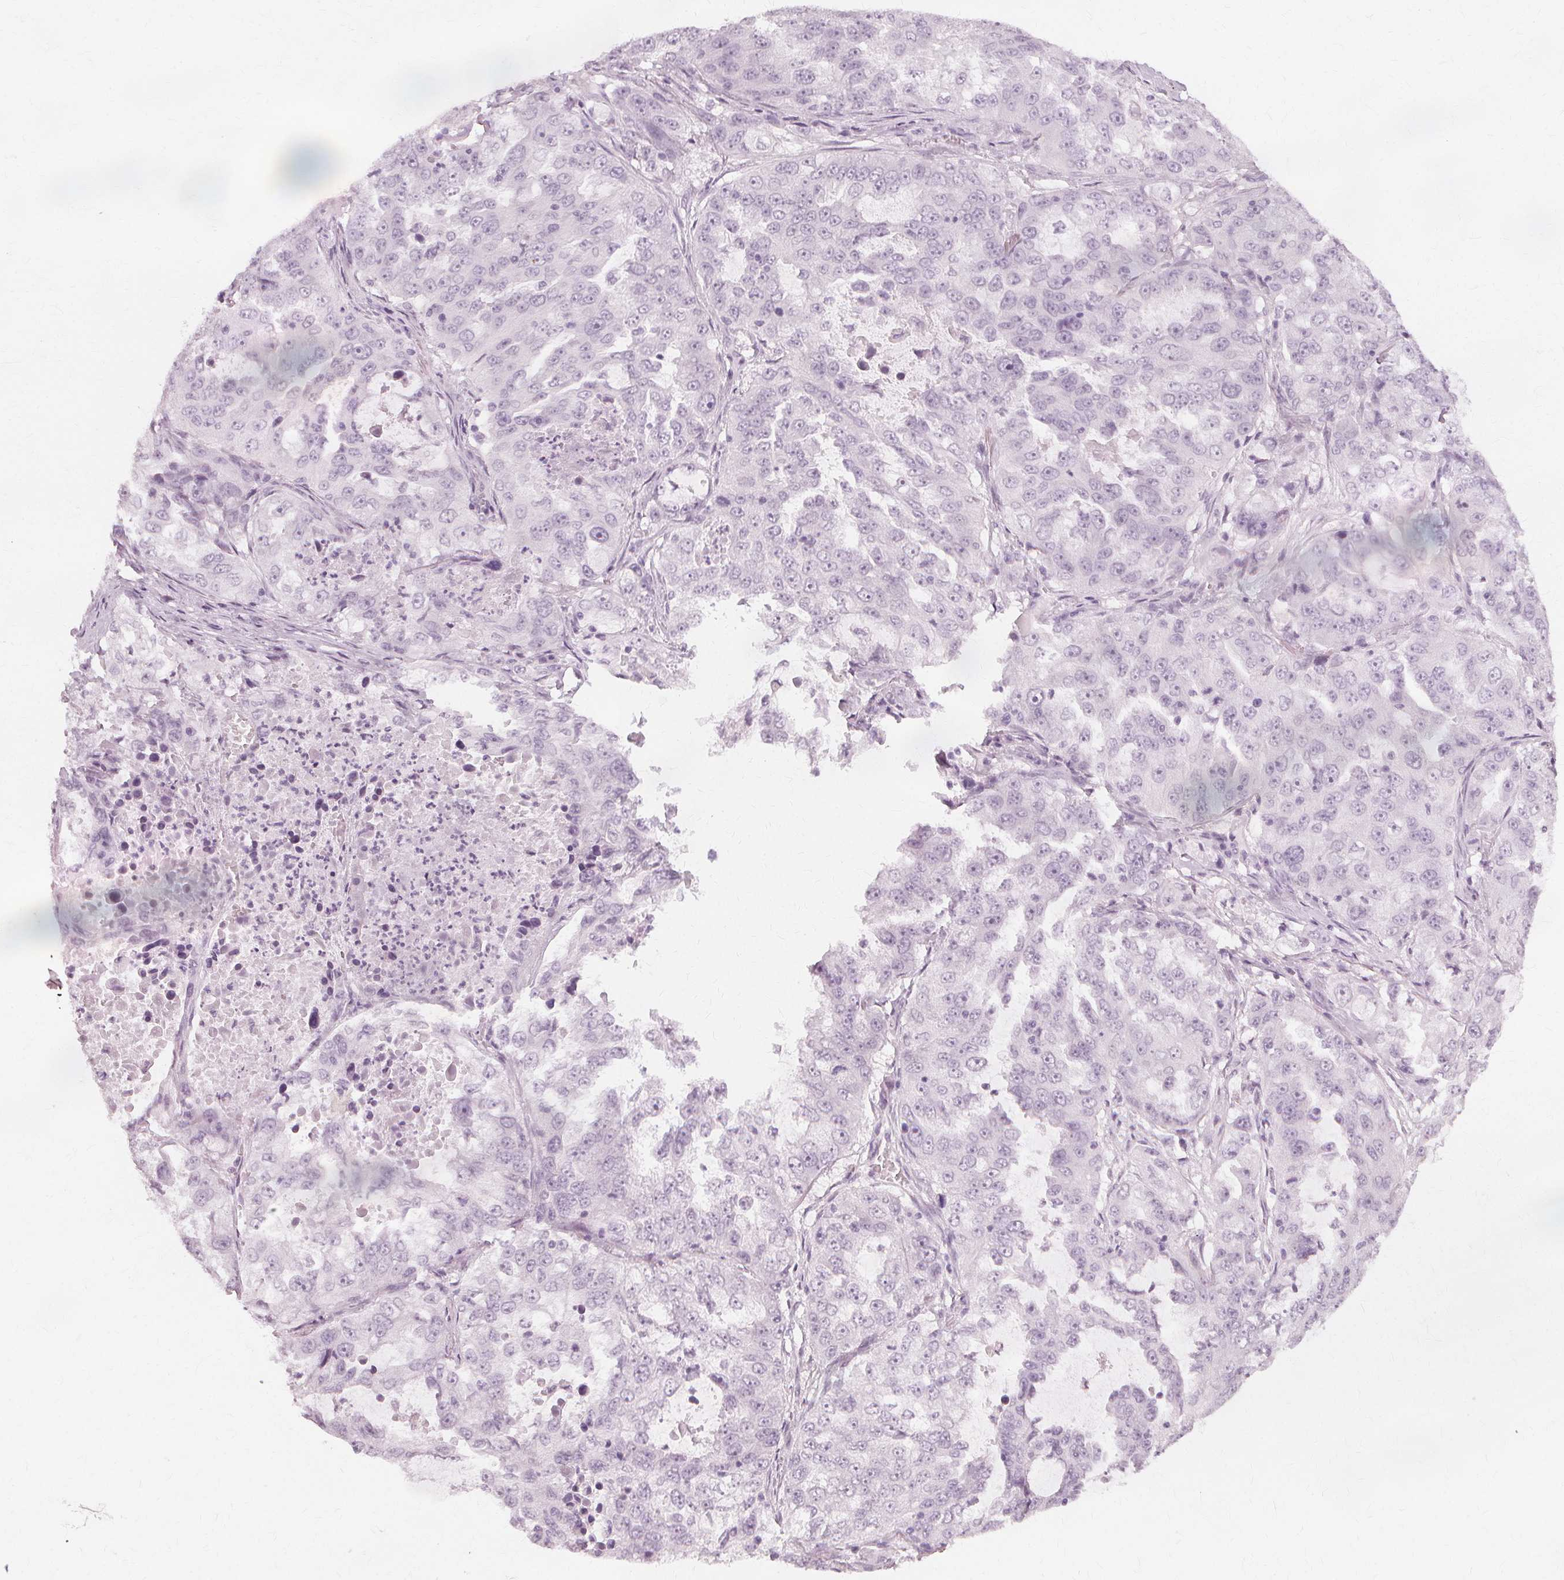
{"staining": {"intensity": "negative", "quantity": "none", "location": "none"}, "tissue": "lung cancer", "cell_type": "Tumor cells", "image_type": "cancer", "snomed": [{"axis": "morphology", "description": "Adenocarcinoma, NOS"}, {"axis": "topography", "description": "Lung"}], "caption": "An image of lung cancer (adenocarcinoma) stained for a protein reveals no brown staining in tumor cells.", "gene": "NXPE1", "patient": {"sex": "female", "age": 61}}